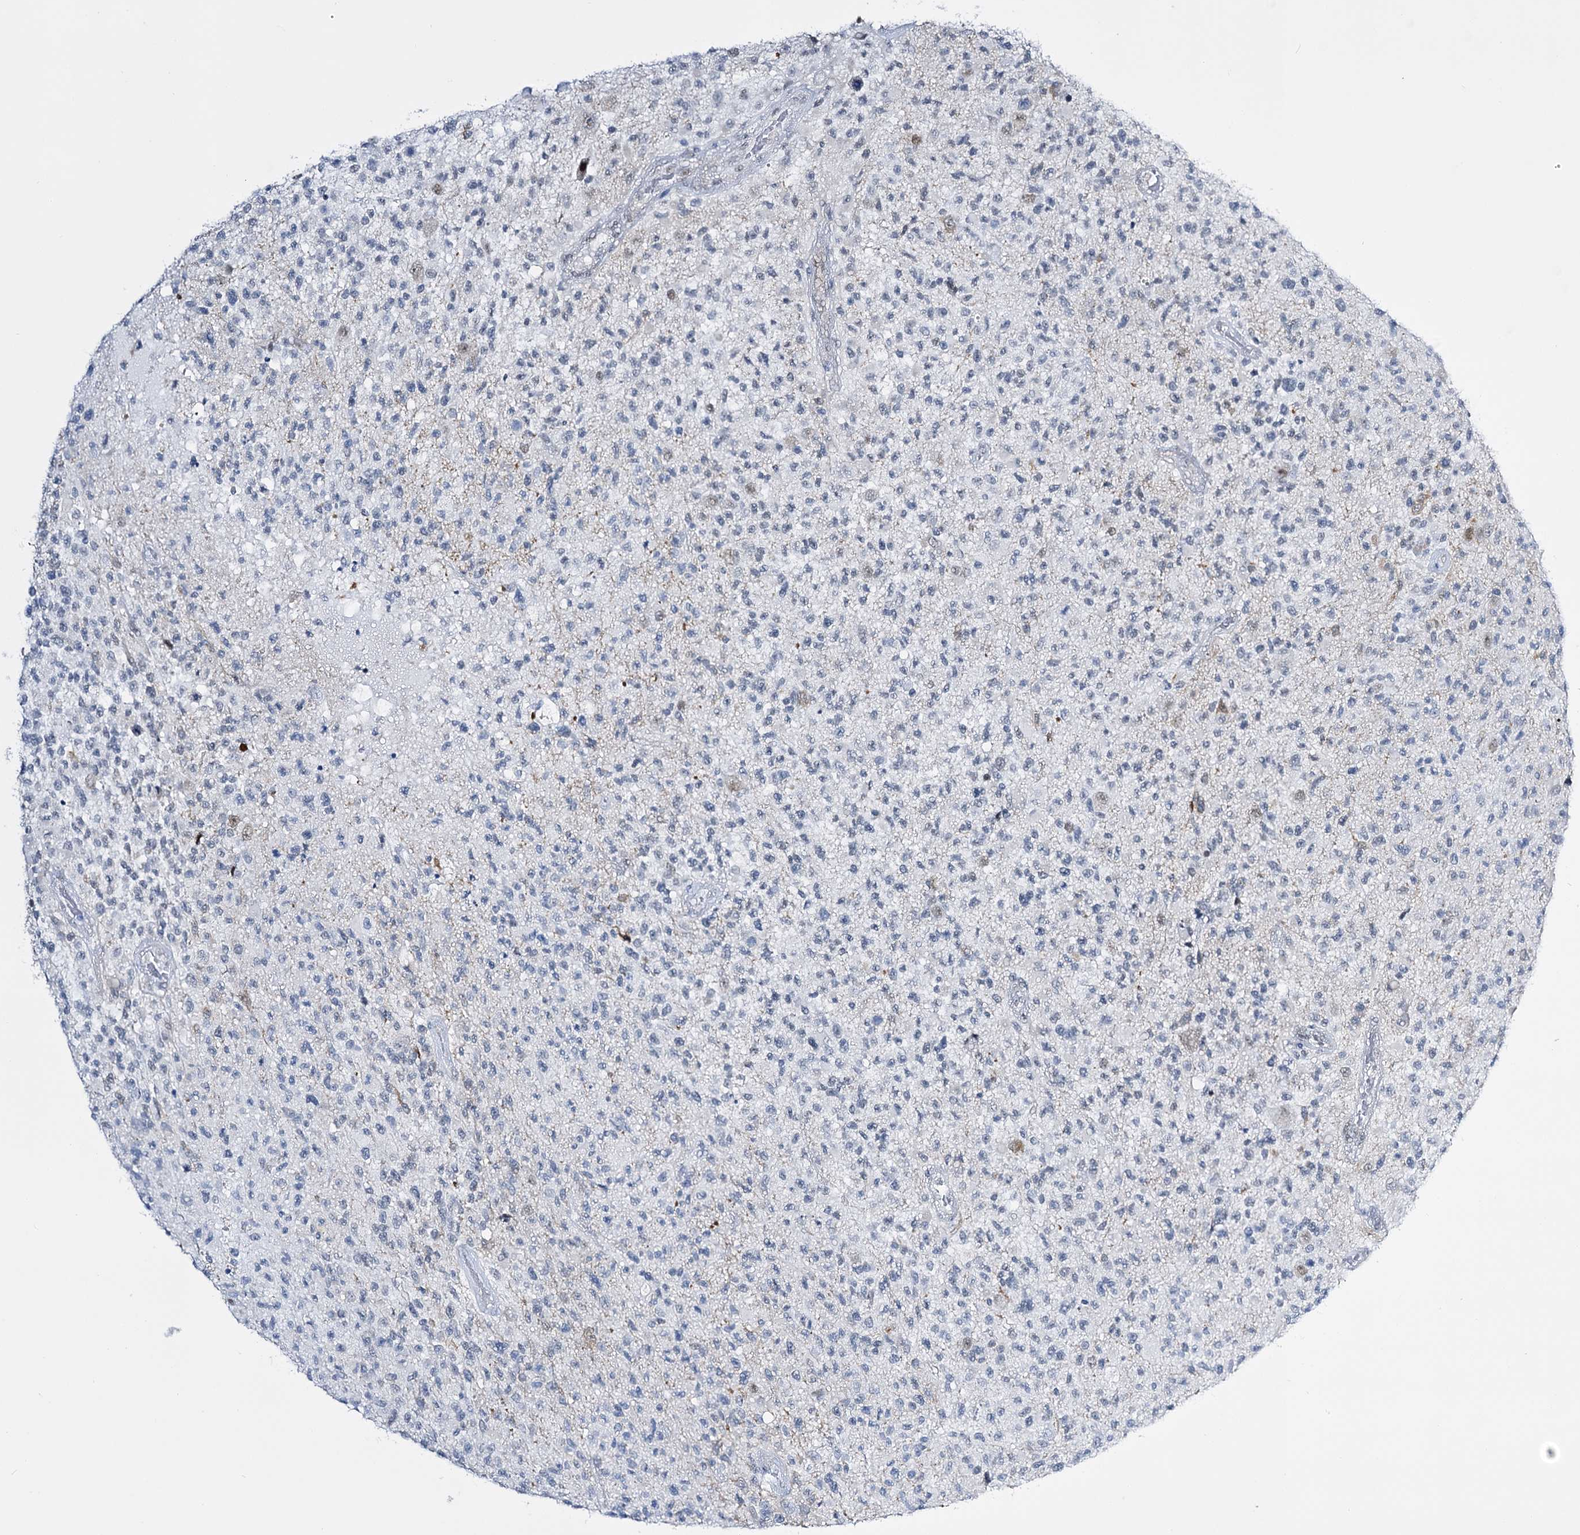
{"staining": {"intensity": "negative", "quantity": "none", "location": "none"}, "tissue": "glioma", "cell_type": "Tumor cells", "image_type": "cancer", "snomed": [{"axis": "morphology", "description": "Glioma, malignant, High grade"}, {"axis": "morphology", "description": "Glioblastoma, NOS"}, {"axis": "topography", "description": "Brain"}], "caption": "Immunohistochemistry photomicrograph of neoplastic tissue: human glioma stained with DAB displays no significant protein positivity in tumor cells.", "gene": "RBM15B", "patient": {"sex": "male", "age": 60}}